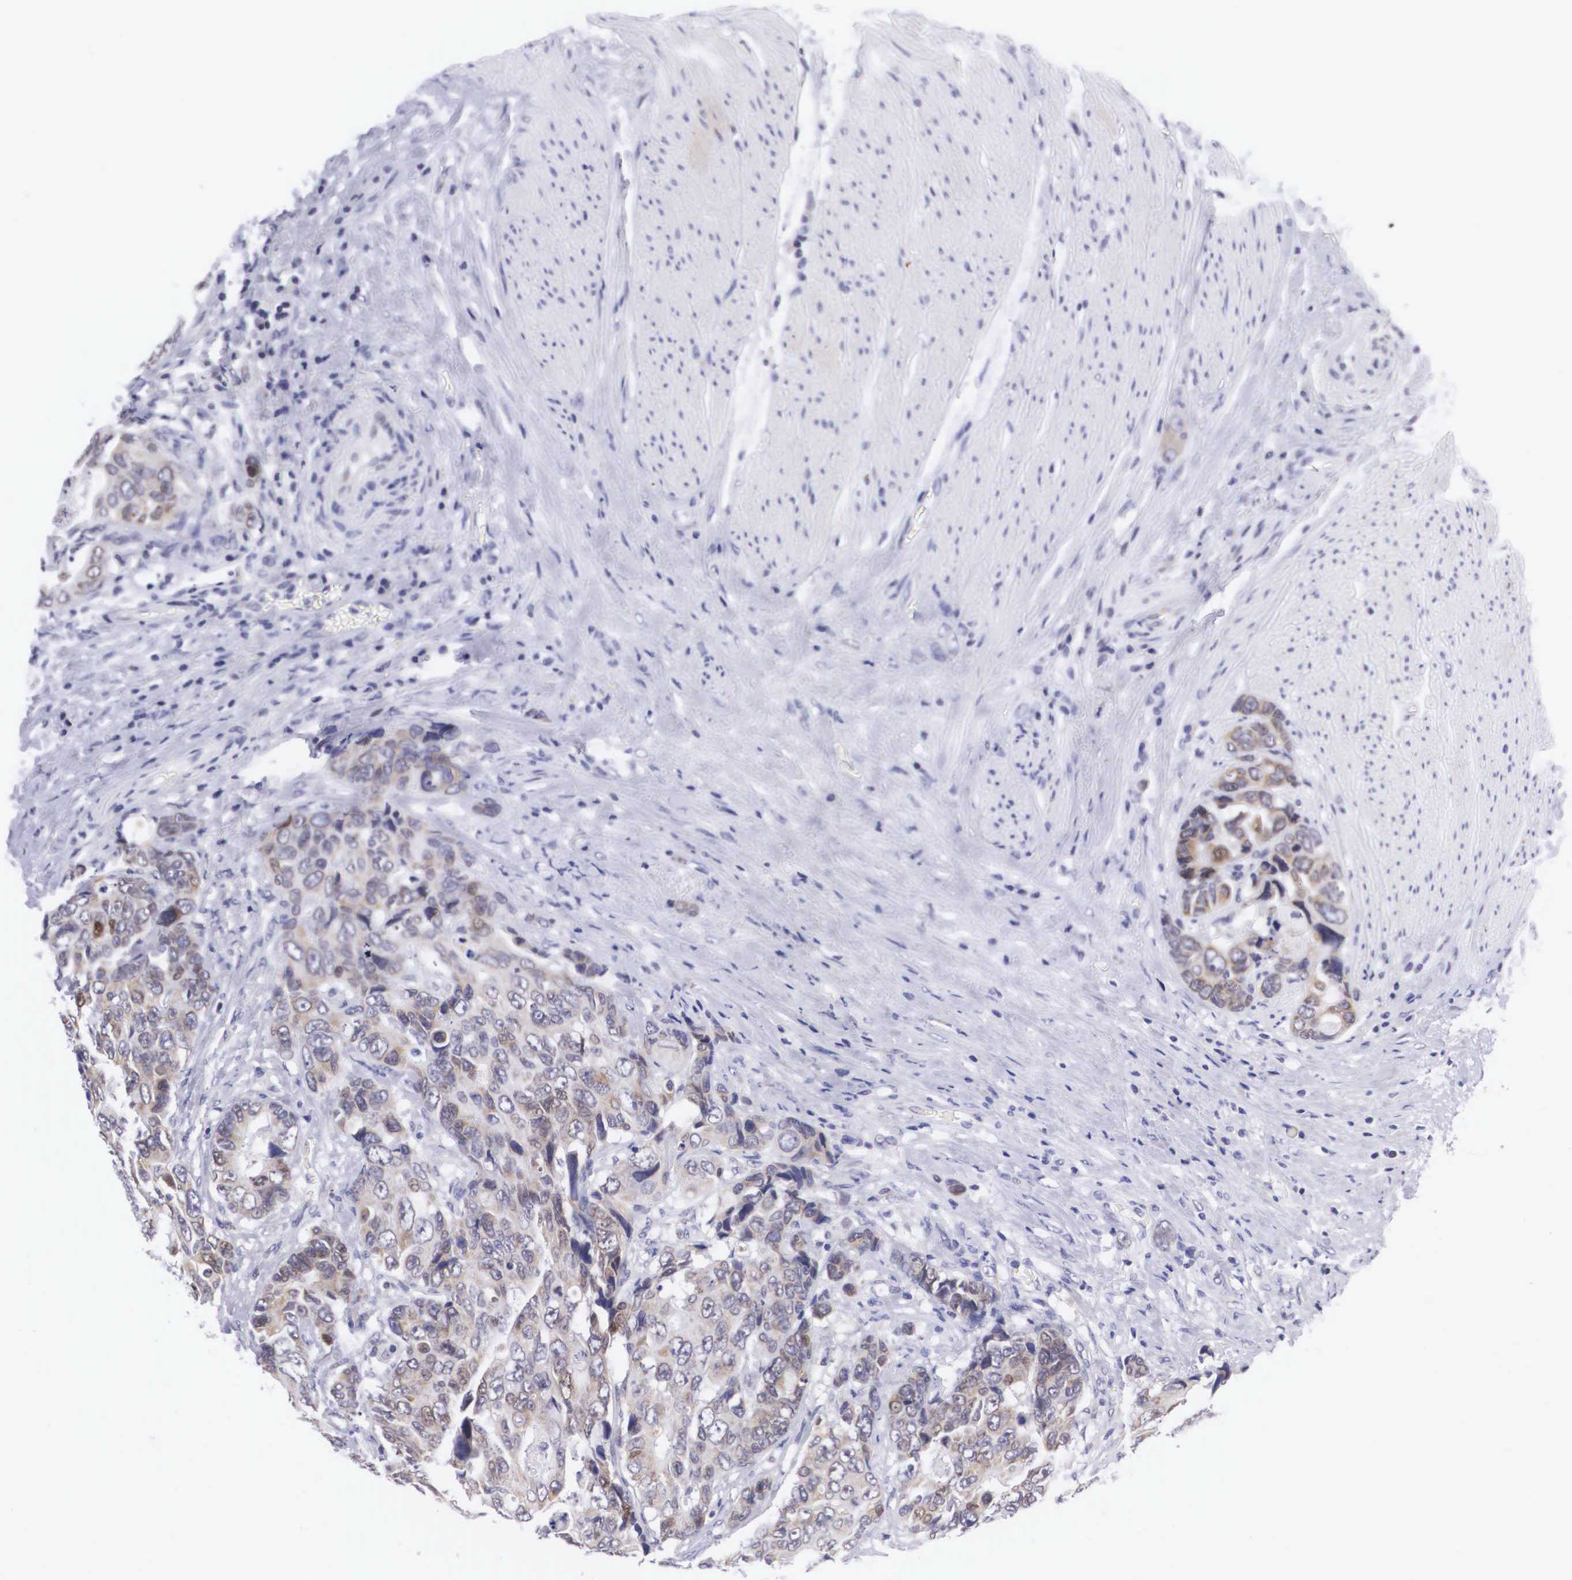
{"staining": {"intensity": "strong", "quantity": "25%-75%", "location": "cytoplasmic/membranous"}, "tissue": "colorectal cancer", "cell_type": "Tumor cells", "image_type": "cancer", "snomed": [{"axis": "morphology", "description": "Adenocarcinoma, NOS"}, {"axis": "topography", "description": "Rectum"}], "caption": "DAB immunohistochemical staining of human colorectal cancer (adenocarcinoma) exhibits strong cytoplasmic/membranous protein expression in about 25%-75% of tumor cells.", "gene": "SOX11", "patient": {"sex": "female", "age": 67}}